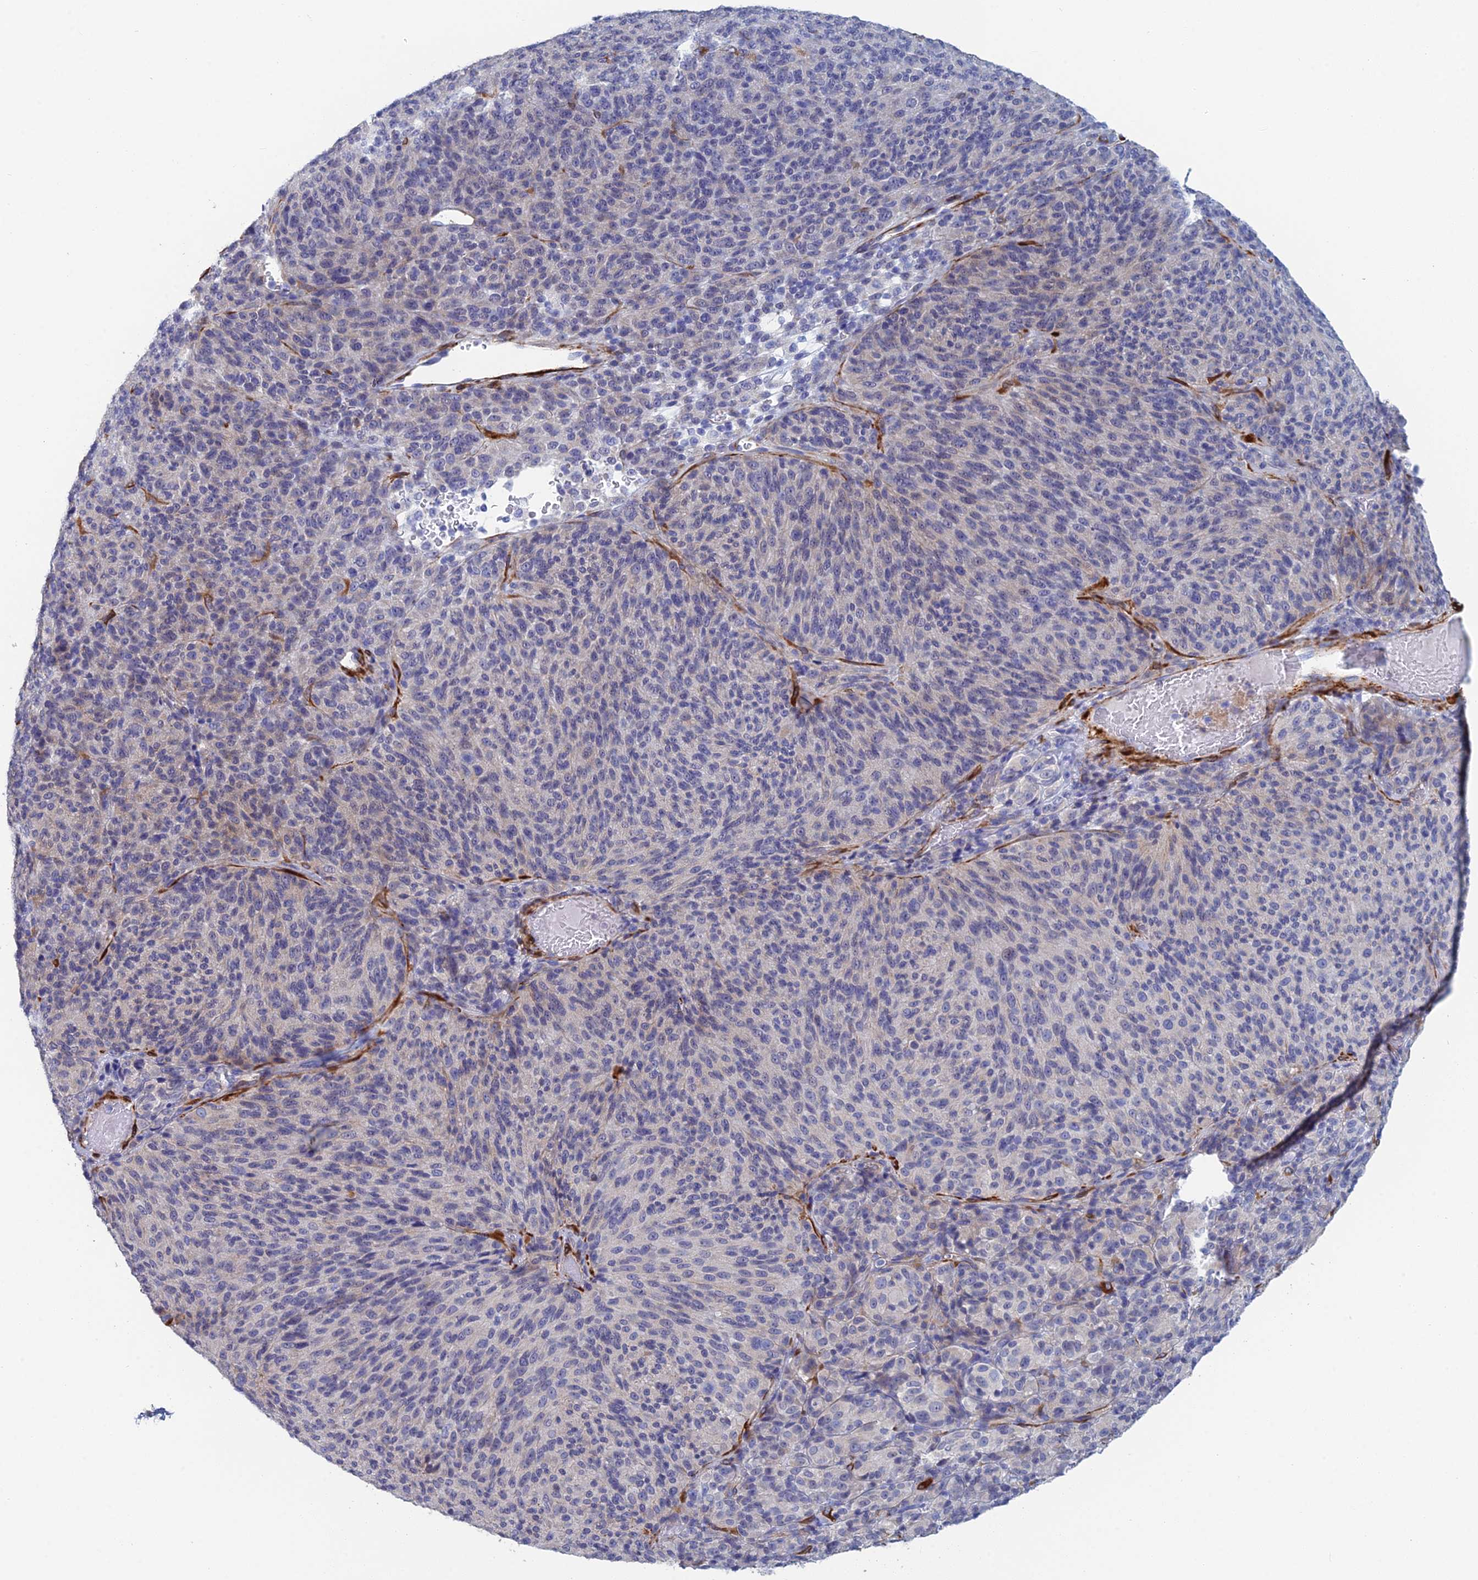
{"staining": {"intensity": "negative", "quantity": "none", "location": "none"}, "tissue": "melanoma", "cell_type": "Tumor cells", "image_type": "cancer", "snomed": [{"axis": "morphology", "description": "Malignant melanoma, Metastatic site"}, {"axis": "topography", "description": "Brain"}], "caption": "High magnification brightfield microscopy of malignant melanoma (metastatic site) stained with DAB (brown) and counterstained with hematoxylin (blue): tumor cells show no significant staining.", "gene": "PCDHA8", "patient": {"sex": "female", "age": 56}}